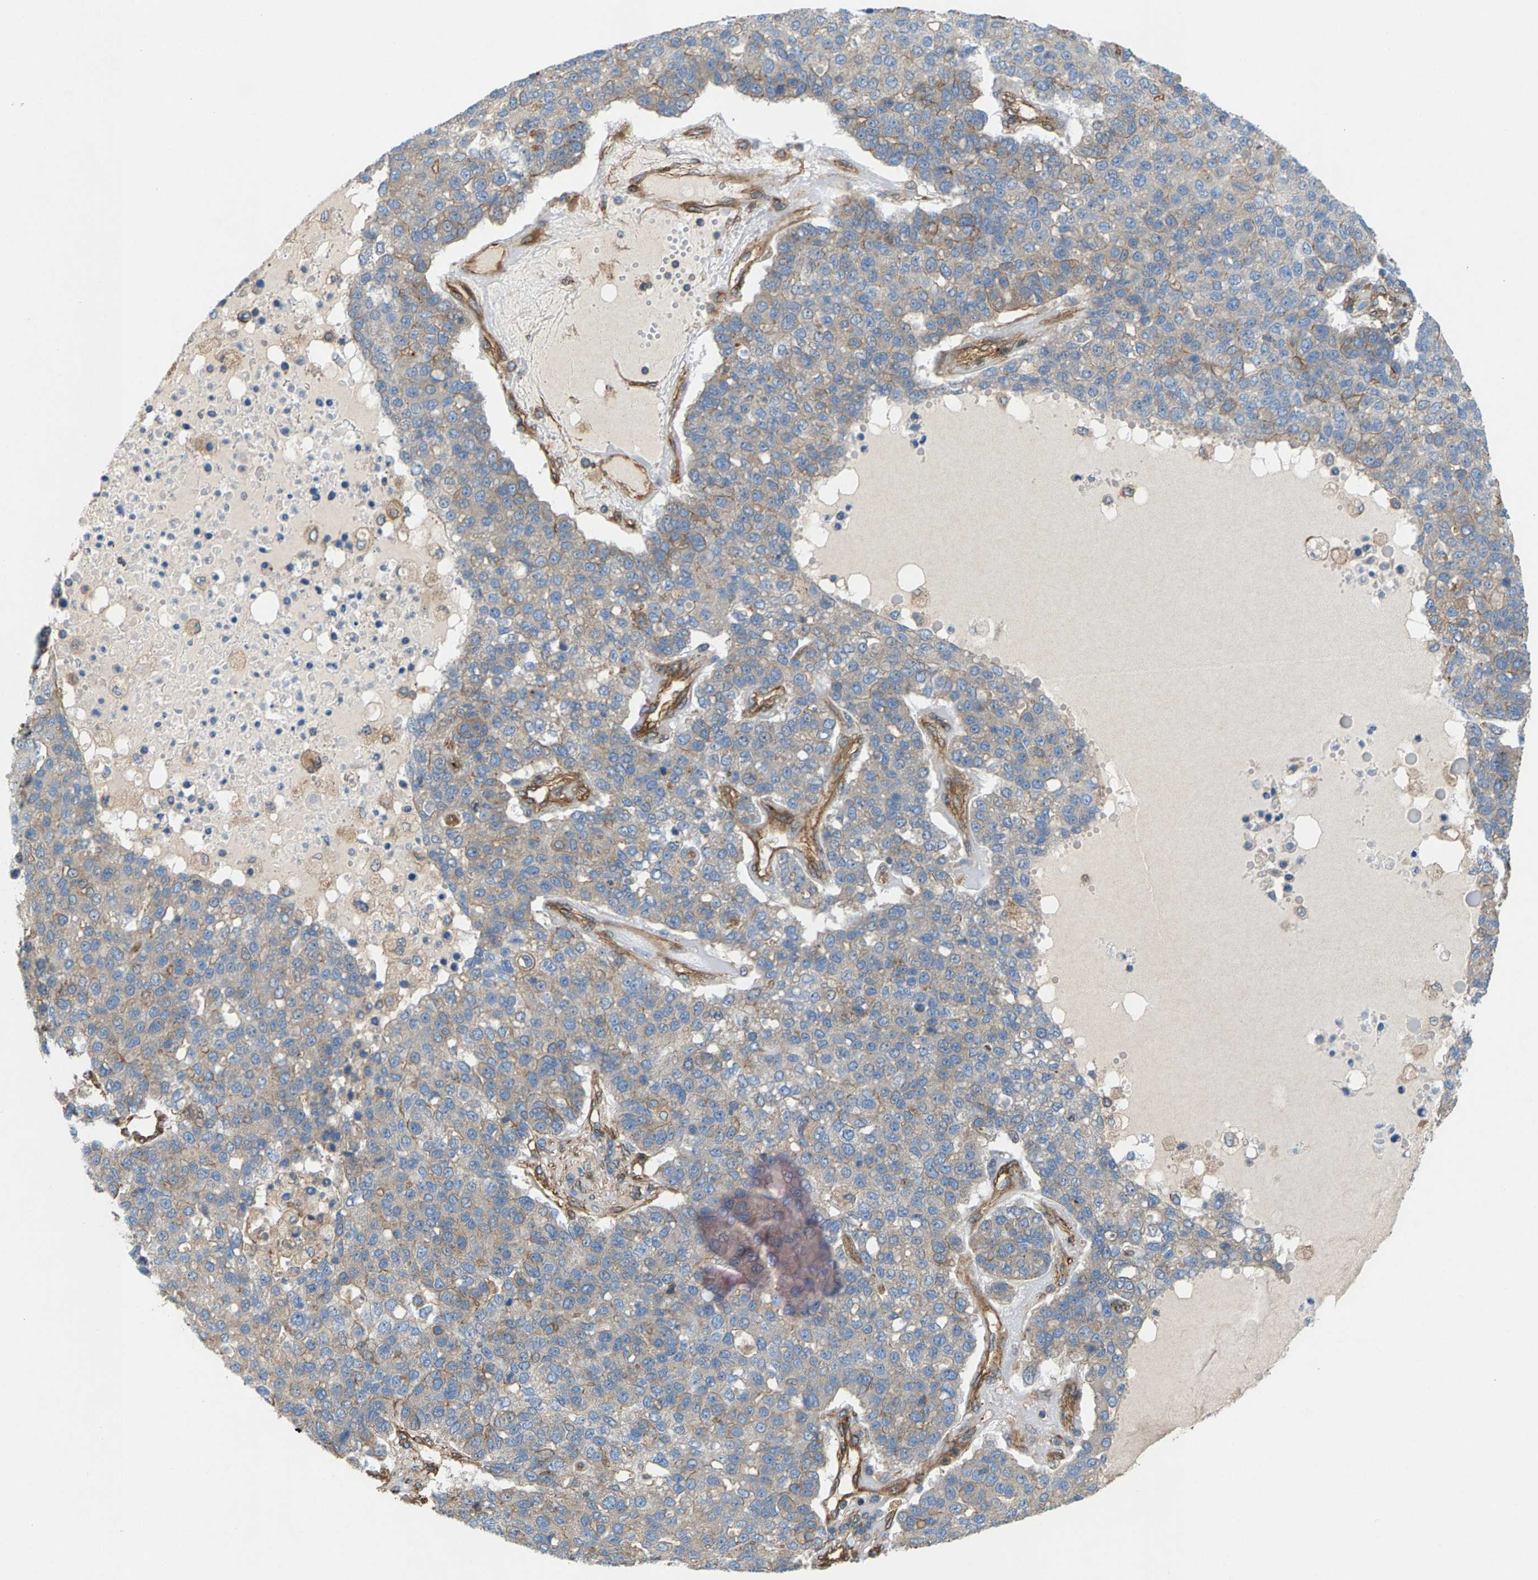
{"staining": {"intensity": "weak", "quantity": "<25%", "location": "cytoplasmic/membranous"}, "tissue": "pancreatic cancer", "cell_type": "Tumor cells", "image_type": "cancer", "snomed": [{"axis": "morphology", "description": "Adenocarcinoma, NOS"}, {"axis": "topography", "description": "Pancreas"}], "caption": "DAB (3,3'-diaminobenzidine) immunohistochemical staining of adenocarcinoma (pancreatic) displays no significant staining in tumor cells.", "gene": "PDCL", "patient": {"sex": "female", "age": 61}}